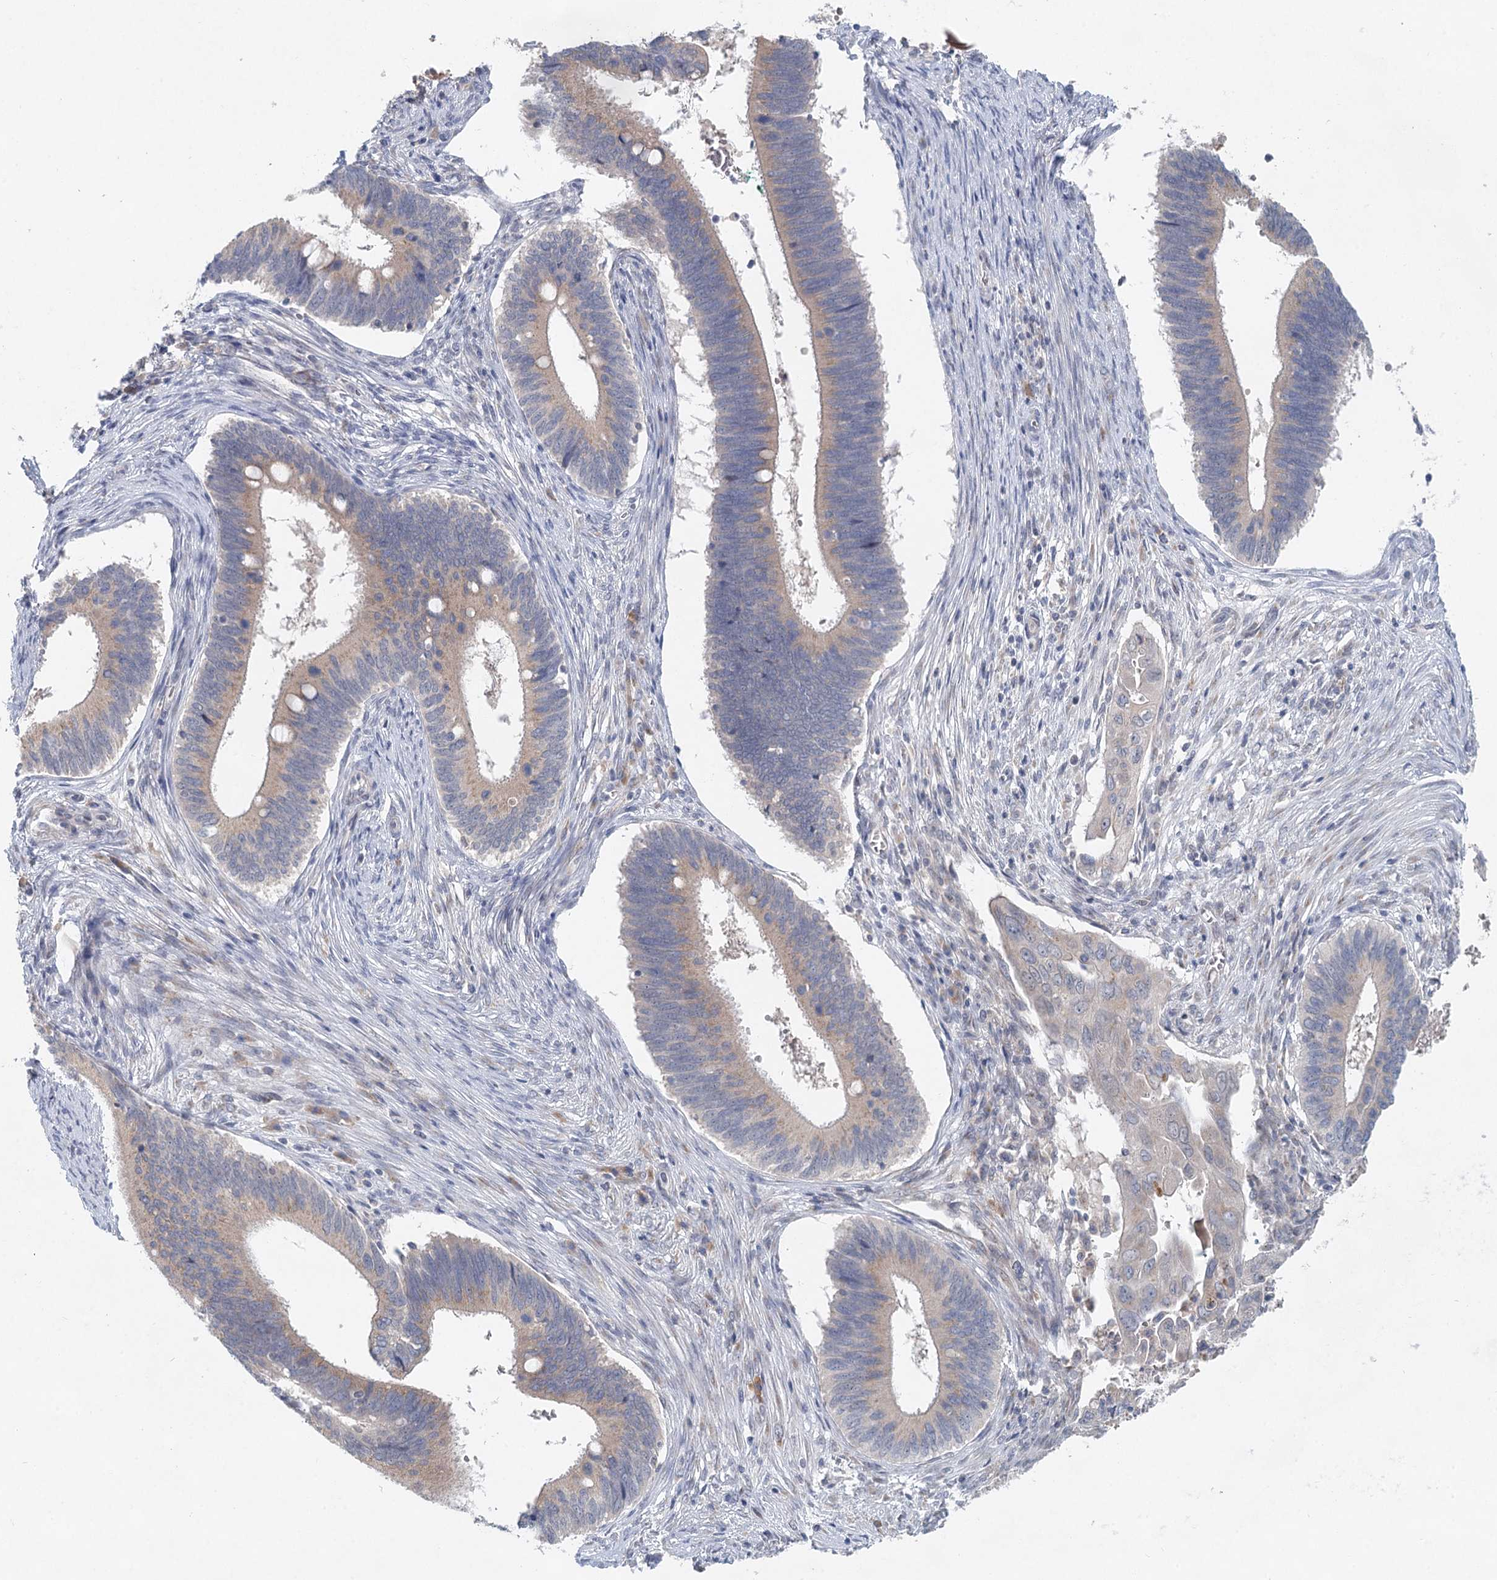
{"staining": {"intensity": "weak", "quantity": ">75%", "location": "cytoplasmic/membranous"}, "tissue": "cervical cancer", "cell_type": "Tumor cells", "image_type": "cancer", "snomed": [{"axis": "morphology", "description": "Adenocarcinoma, NOS"}, {"axis": "topography", "description": "Cervix"}], "caption": "Immunohistochemistry (IHC) image of human cervical adenocarcinoma stained for a protein (brown), which shows low levels of weak cytoplasmic/membranous positivity in about >75% of tumor cells.", "gene": "BLTP1", "patient": {"sex": "female", "age": 42}}